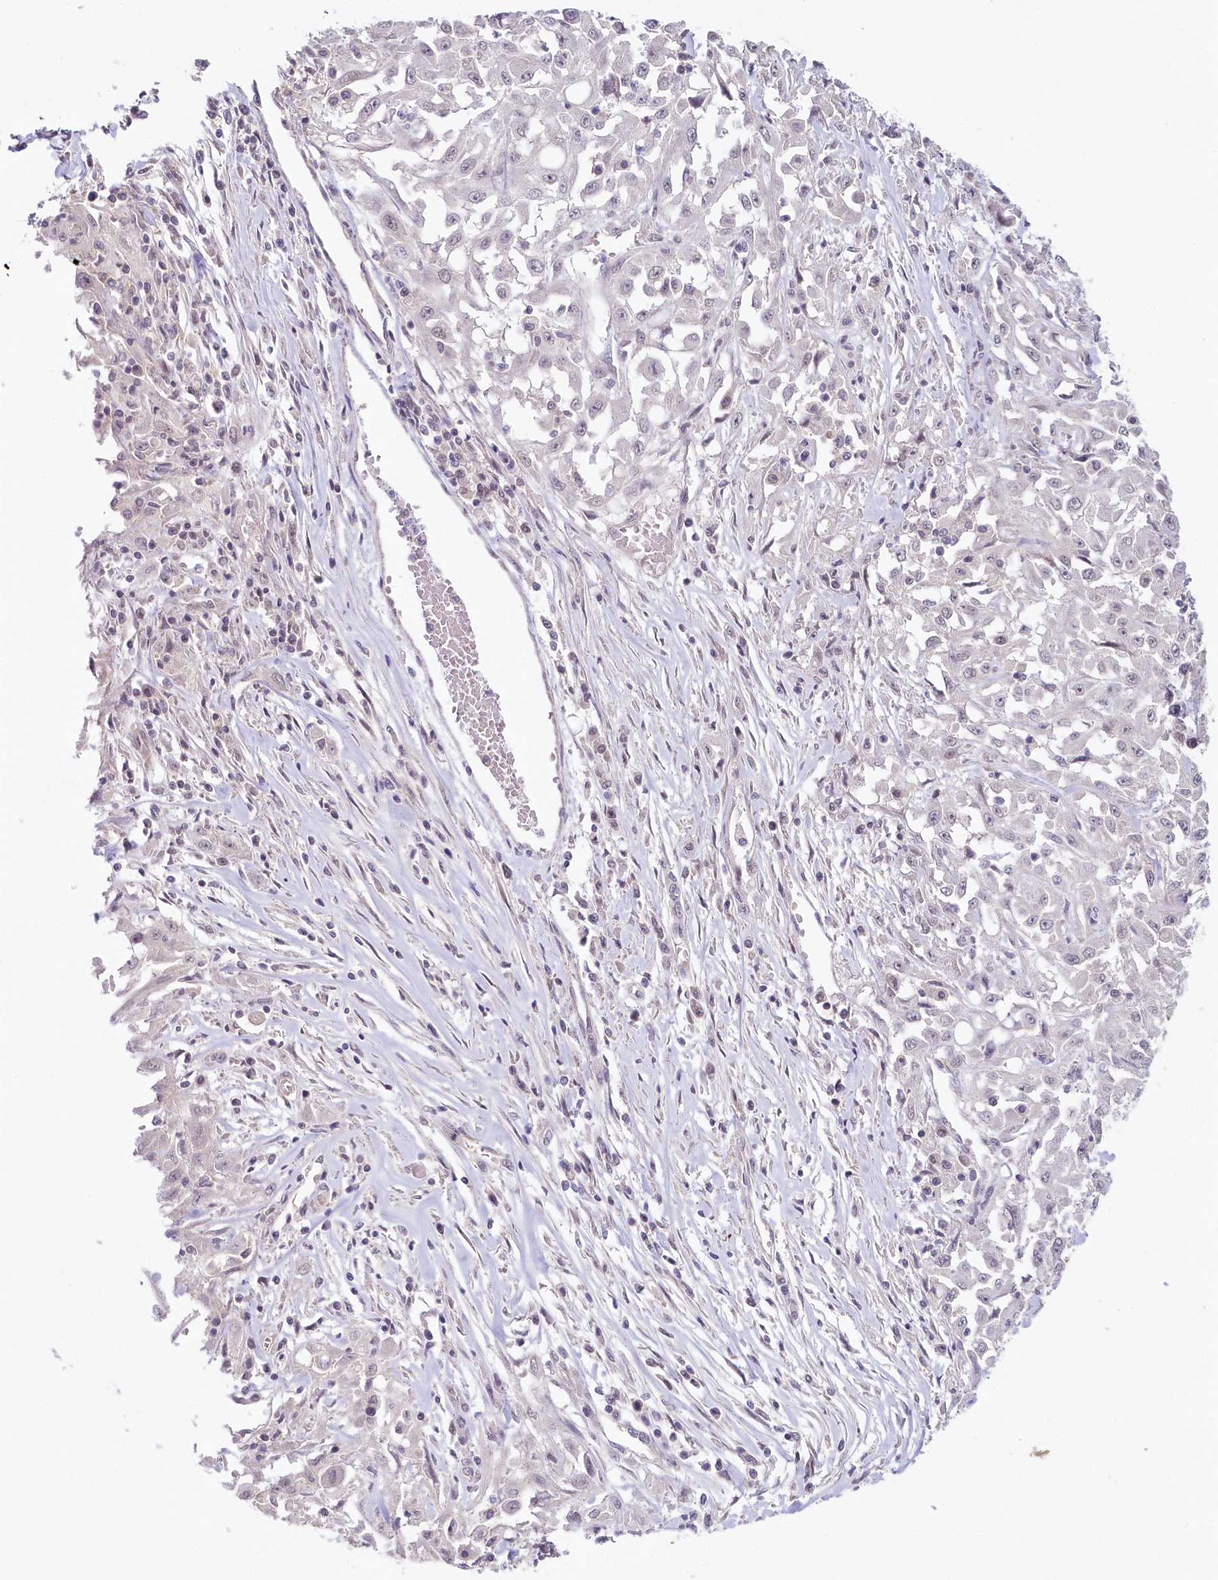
{"staining": {"intensity": "weak", "quantity": "<25%", "location": "nuclear"}, "tissue": "skin cancer", "cell_type": "Tumor cells", "image_type": "cancer", "snomed": [{"axis": "morphology", "description": "Squamous cell carcinoma, NOS"}, {"axis": "morphology", "description": "Squamous cell carcinoma, metastatic, NOS"}, {"axis": "topography", "description": "Skin"}, {"axis": "topography", "description": "Lymph node"}], "caption": "Immunohistochemistry (IHC) of human skin metastatic squamous cell carcinoma demonstrates no positivity in tumor cells.", "gene": "AMTN", "patient": {"sex": "male", "age": 75}}